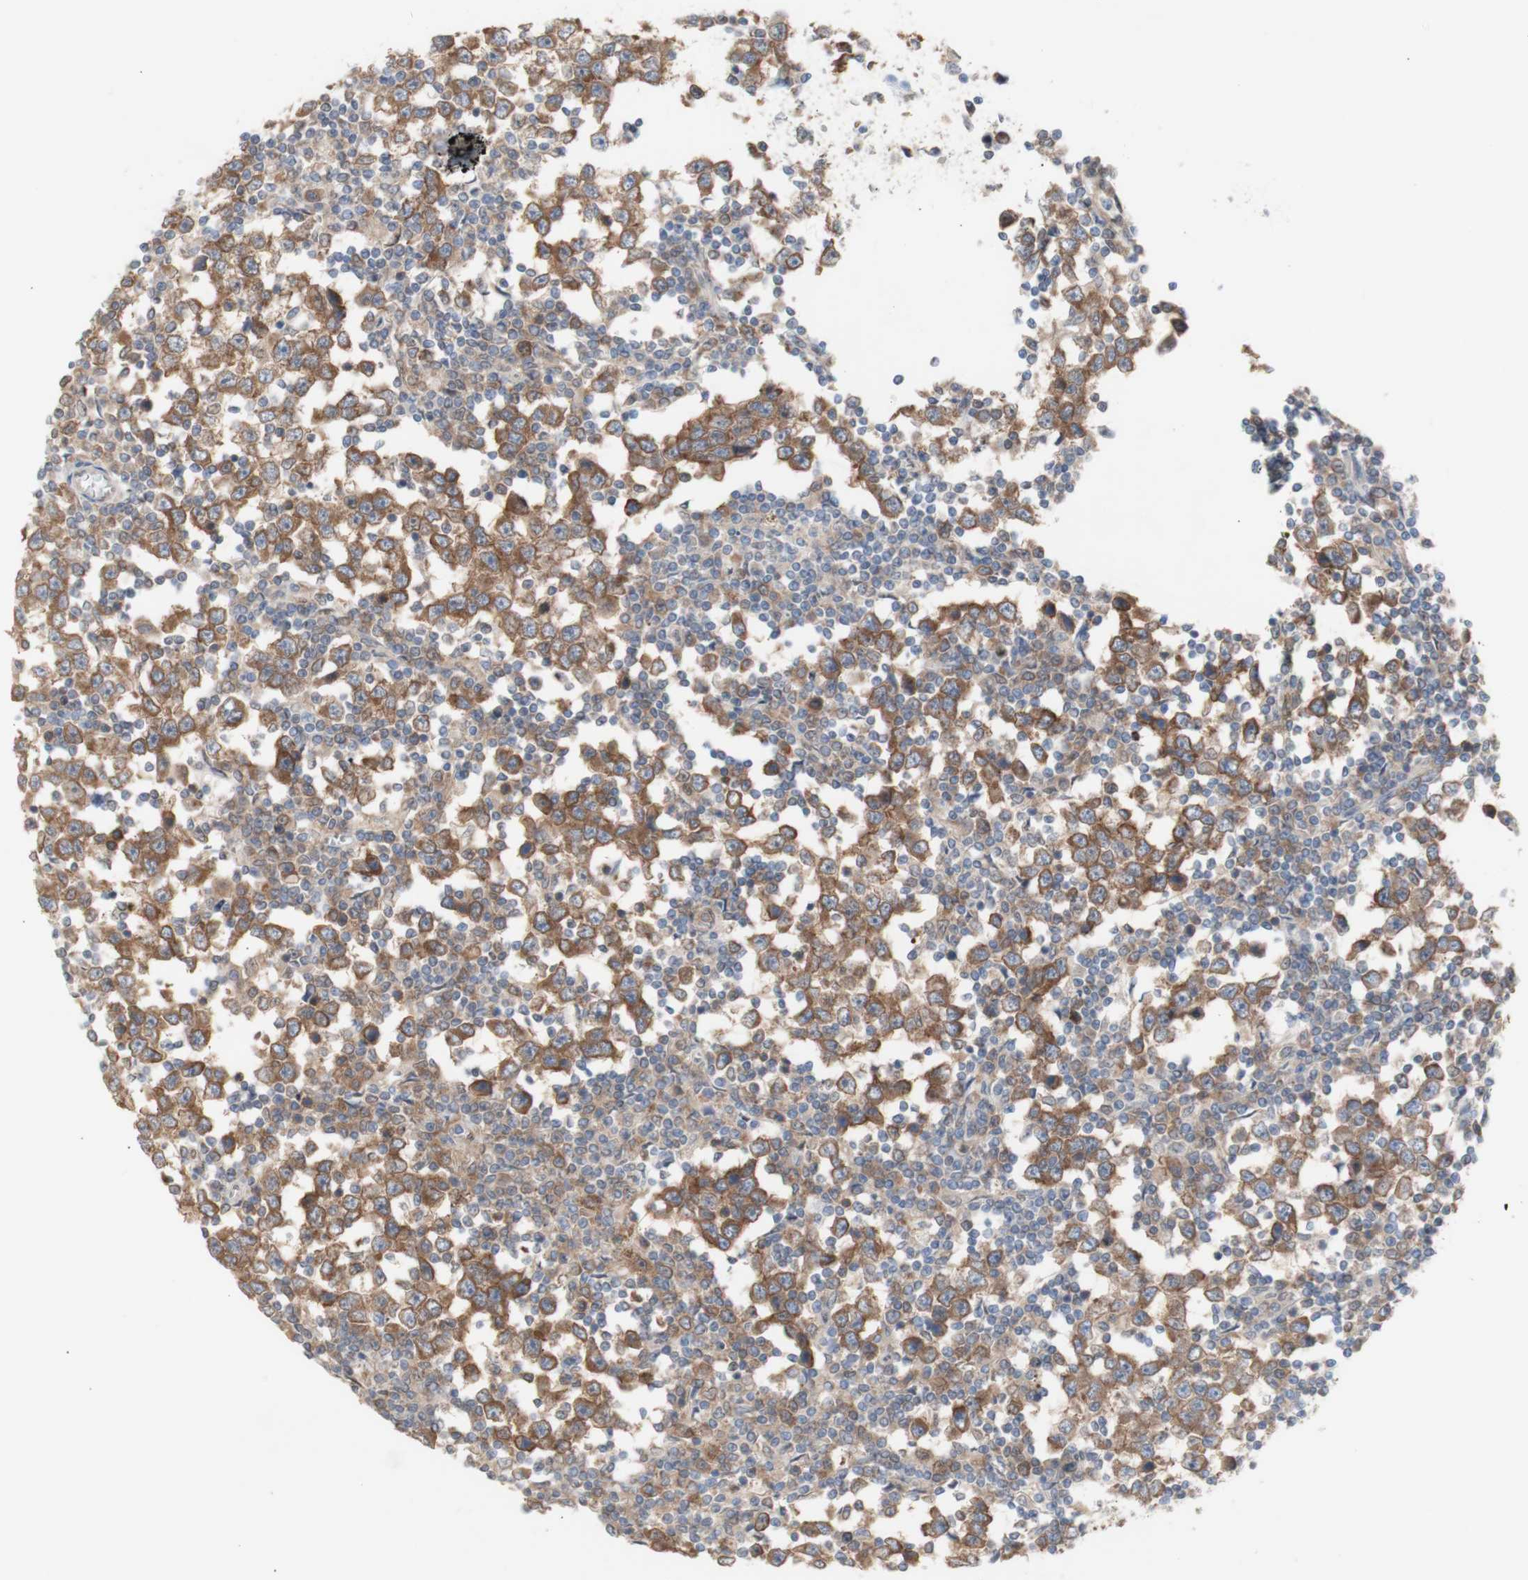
{"staining": {"intensity": "moderate", "quantity": ">75%", "location": "cytoplasmic/membranous"}, "tissue": "testis cancer", "cell_type": "Tumor cells", "image_type": "cancer", "snomed": [{"axis": "morphology", "description": "Seminoma, NOS"}, {"axis": "topography", "description": "Testis"}], "caption": "Testis cancer stained with DAB immunohistochemistry exhibits medium levels of moderate cytoplasmic/membranous staining in about >75% of tumor cells. The staining was performed using DAB to visualize the protein expression in brown, while the nuclei were stained in blue with hematoxylin (Magnification: 20x).", "gene": "PRMT5", "patient": {"sex": "male", "age": 65}}